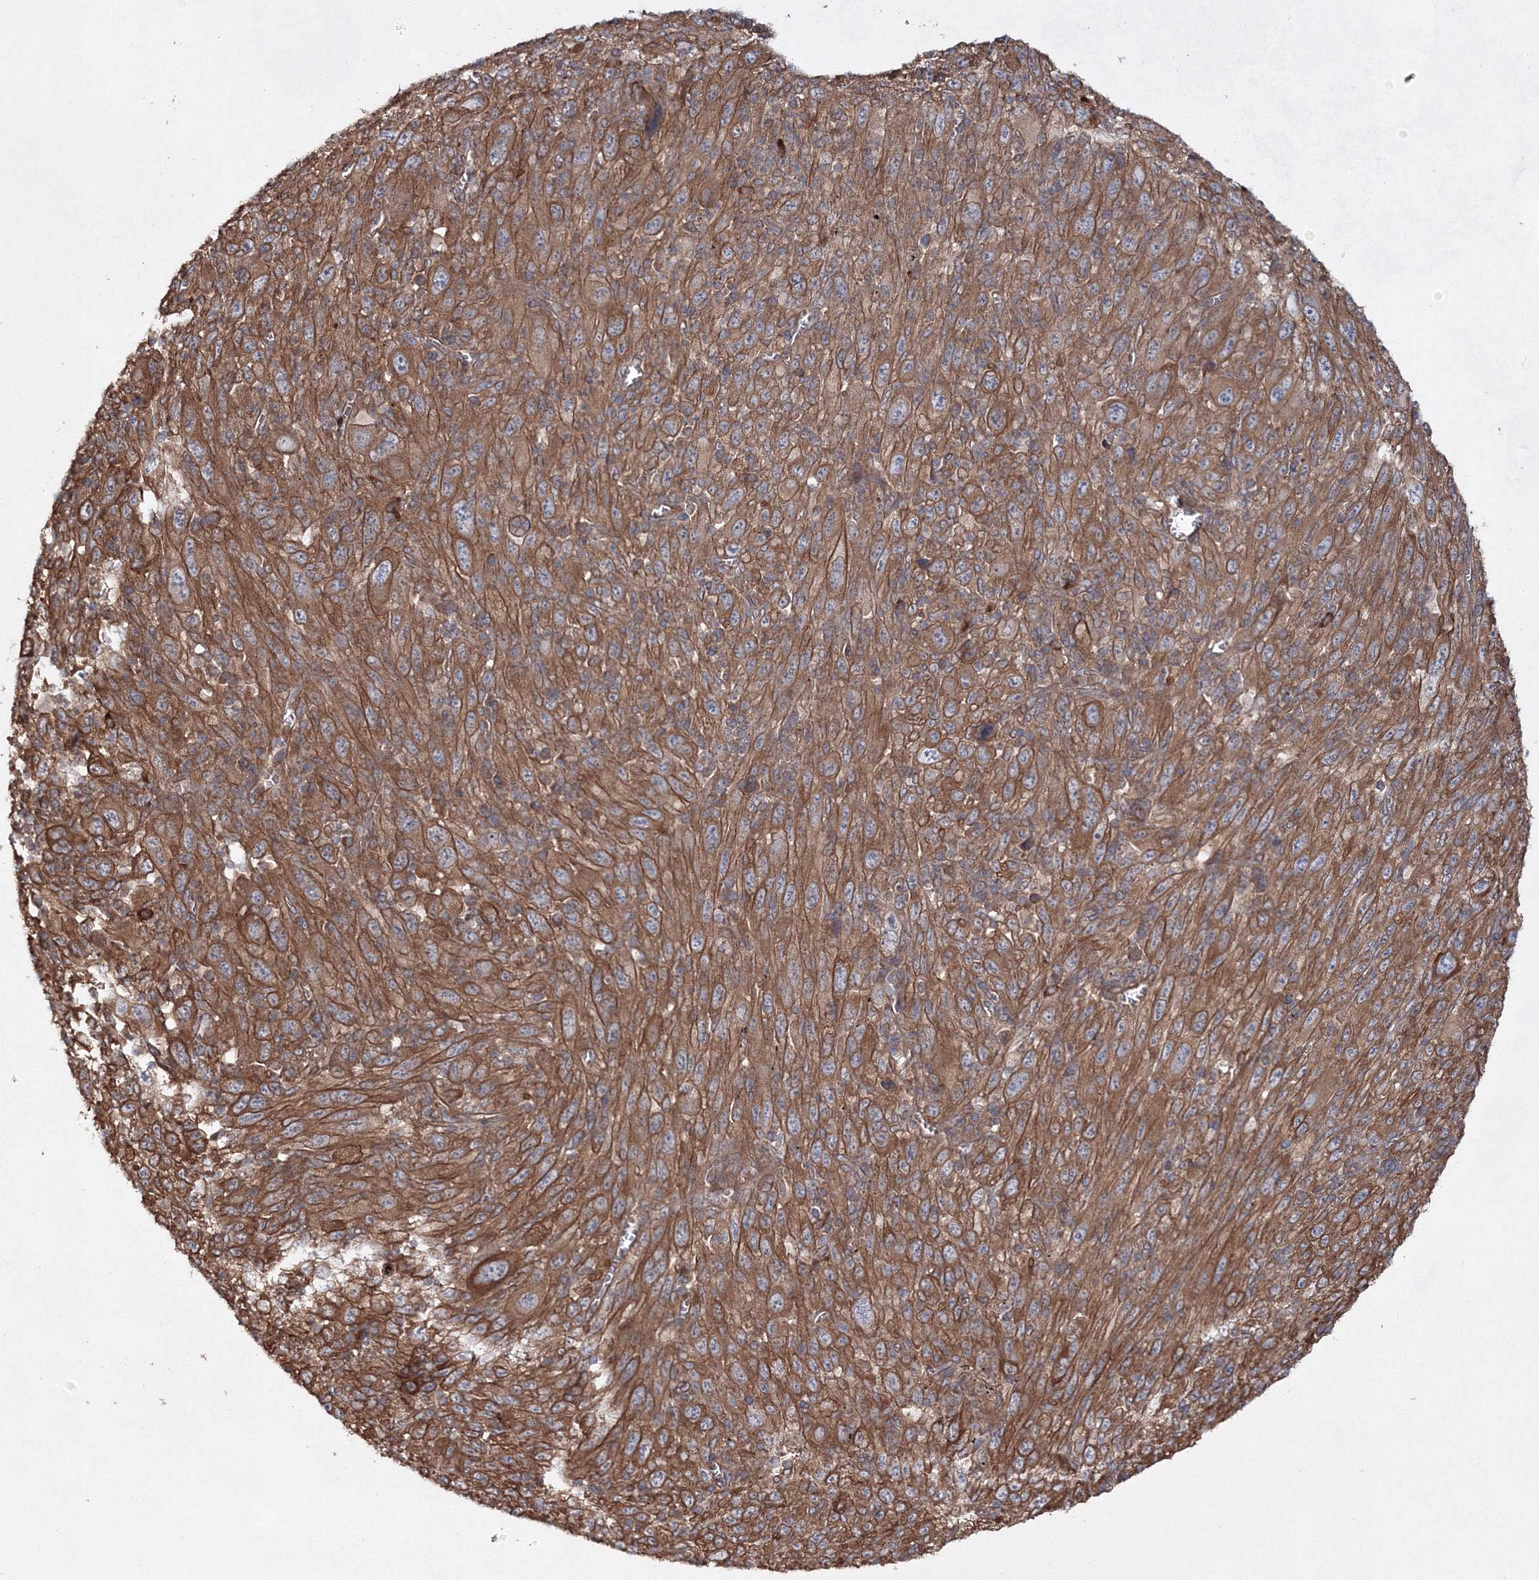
{"staining": {"intensity": "moderate", "quantity": ">75%", "location": "cytoplasmic/membranous"}, "tissue": "melanoma", "cell_type": "Tumor cells", "image_type": "cancer", "snomed": [{"axis": "morphology", "description": "Malignant melanoma, Metastatic site"}, {"axis": "topography", "description": "Skin"}], "caption": "There is medium levels of moderate cytoplasmic/membranous expression in tumor cells of melanoma, as demonstrated by immunohistochemical staining (brown color).", "gene": "EXOC6", "patient": {"sex": "female", "age": 56}}